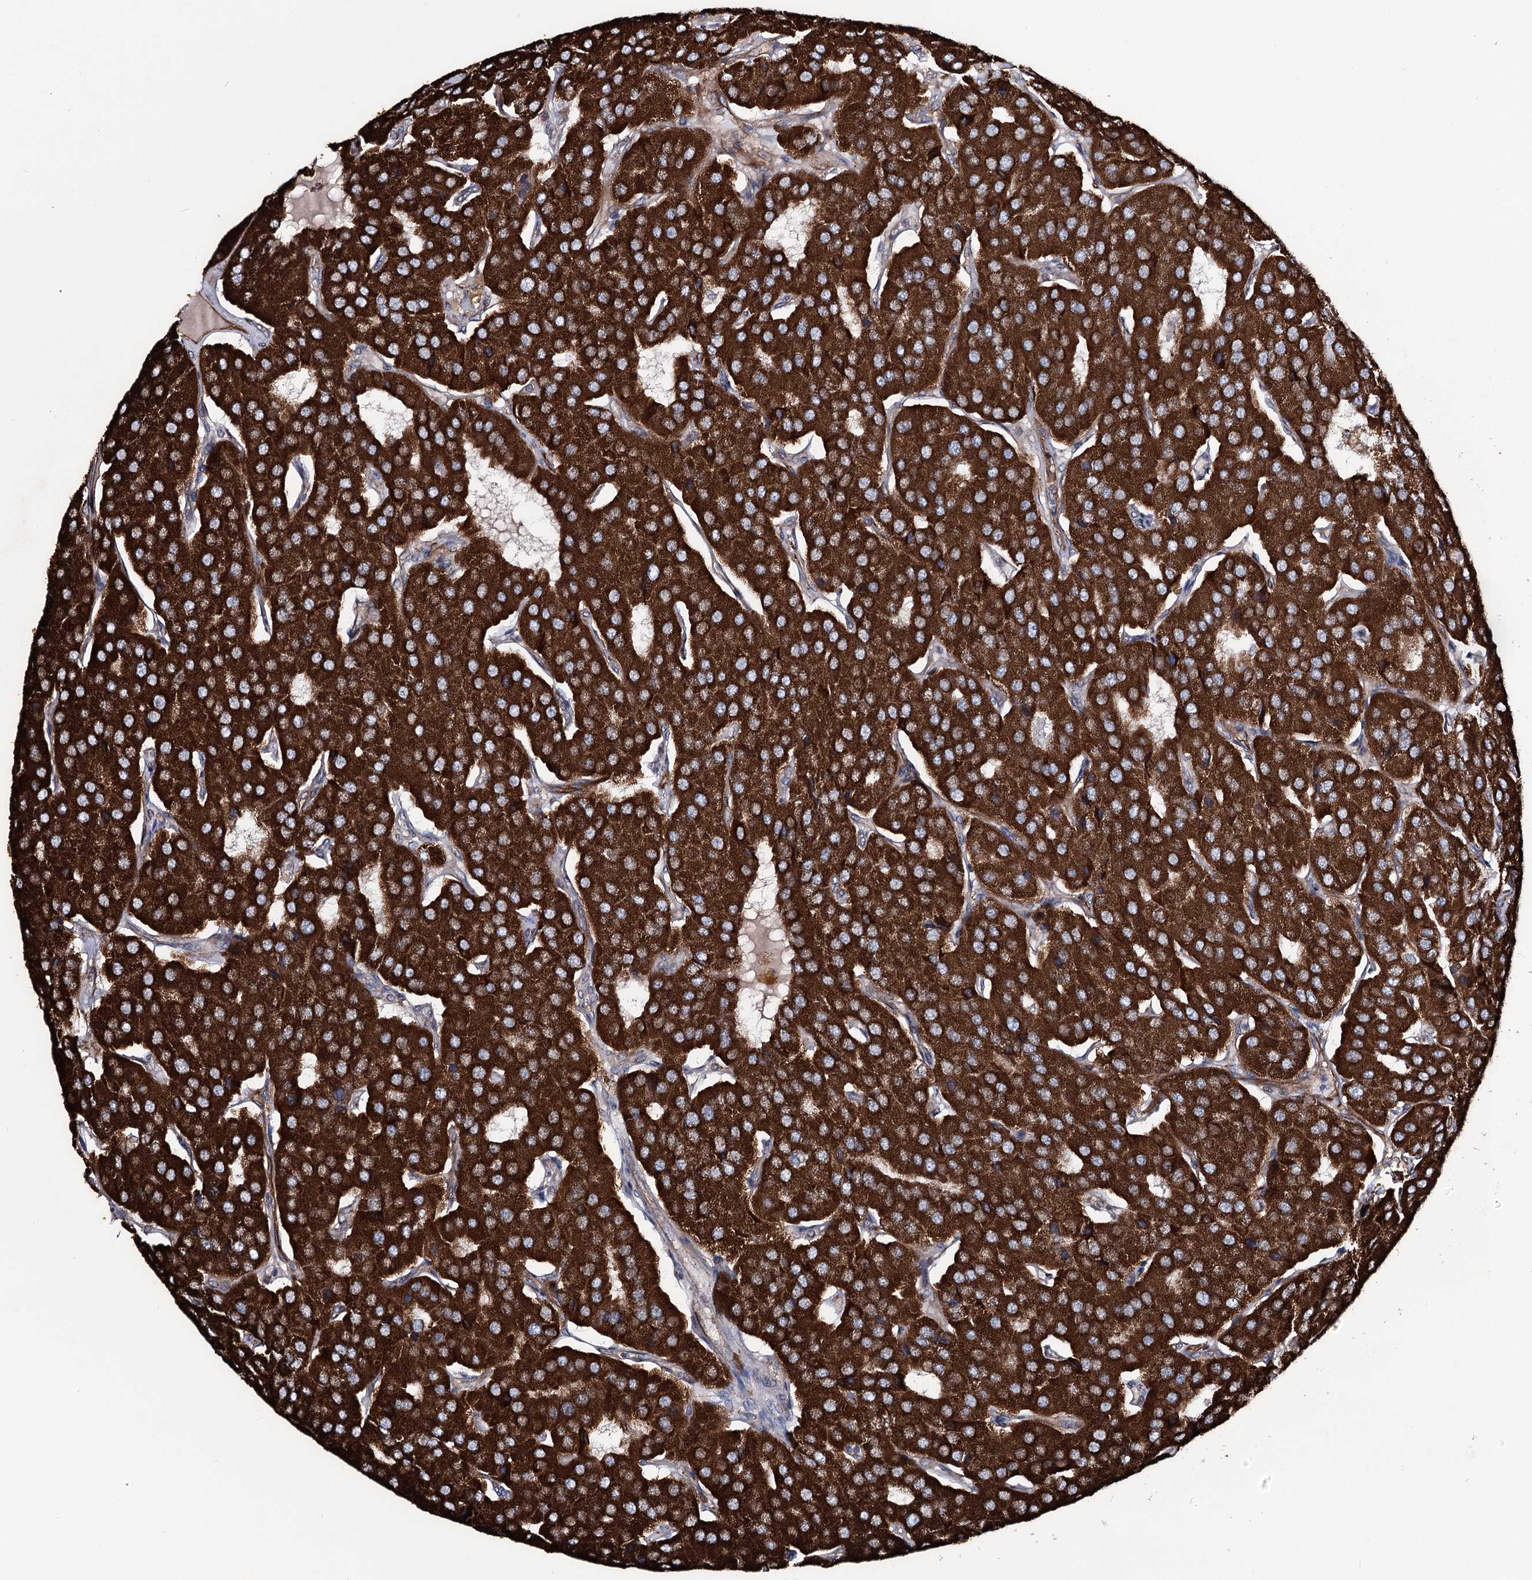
{"staining": {"intensity": "strong", "quantity": ">75%", "location": "cytoplasmic/membranous"}, "tissue": "parathyroid gland", "cell_type": "Glandular cells", "image_type": "normal", "snomed": [{"axis": "morphology", "description": "Normal tissue, NOS"}, {"axis": "morphology", "description": "Adenoma, NOS"}, {"axis": "topography", "description": "Parathyroid gland"}], "caption": "Immunohistochemical staining of normal human parathyroid gland displays >75% levels of strong cytoplasmic/membranous protein expression in about >75% of glandular cells.", "gene": "MSANTD2", "patient": {"sex": "female", "age": 86}}